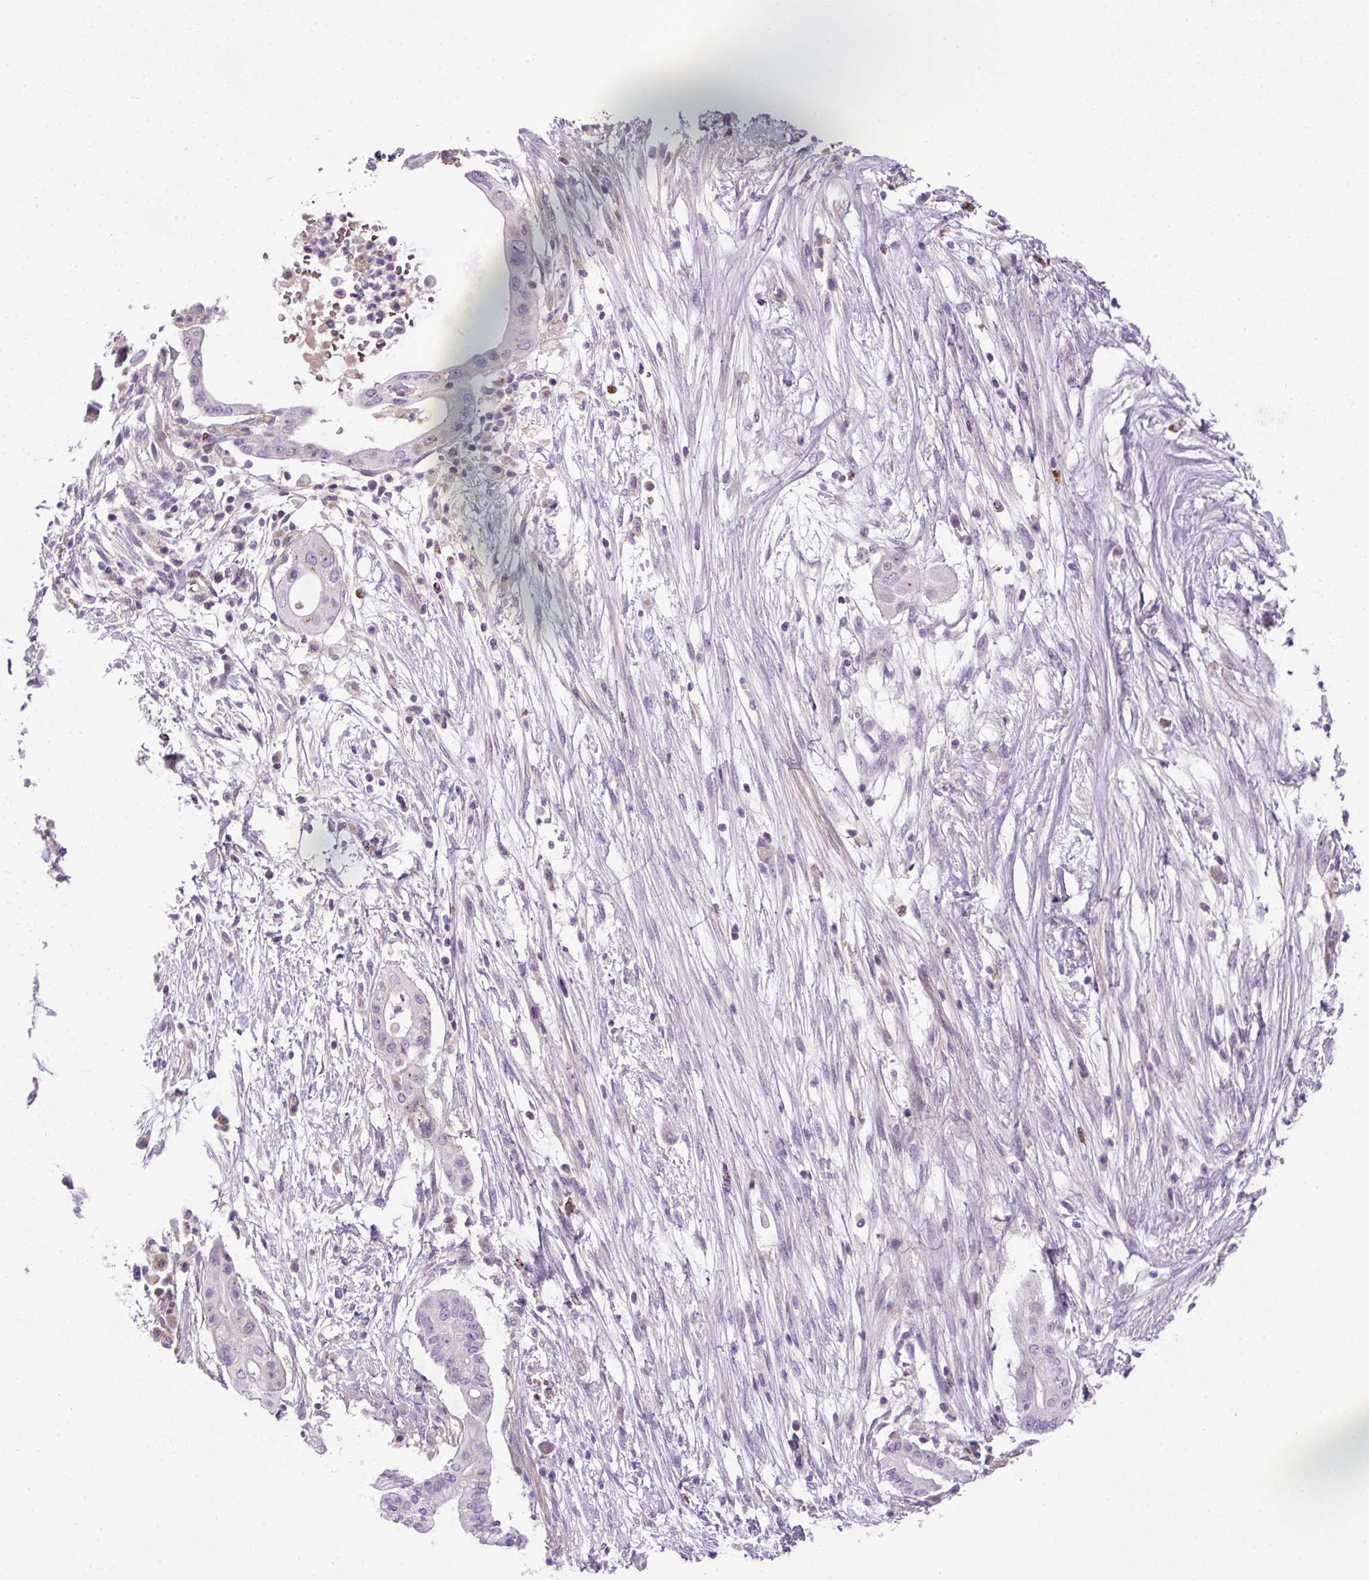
{"staining": {"intensity": "negative", "quantity": "none", "location": "none"}, "tissue": "pancreatic cancer", "cell_type": "Tumor cells", "image_type": "cancer", "snomed": [{"axis": "morphology", "description": "Adenocarcinoma, NOS"}, {"axis": "topography", "description": "Pancreas"}], "caption": "Immunohistochemistry image of human pancreatic adenocarcinoma stained for a protein (brown), which demonstrates no staining in tumor cells.", "gene": "VWA7", "patient": {"sex": "male", "age": 68}}